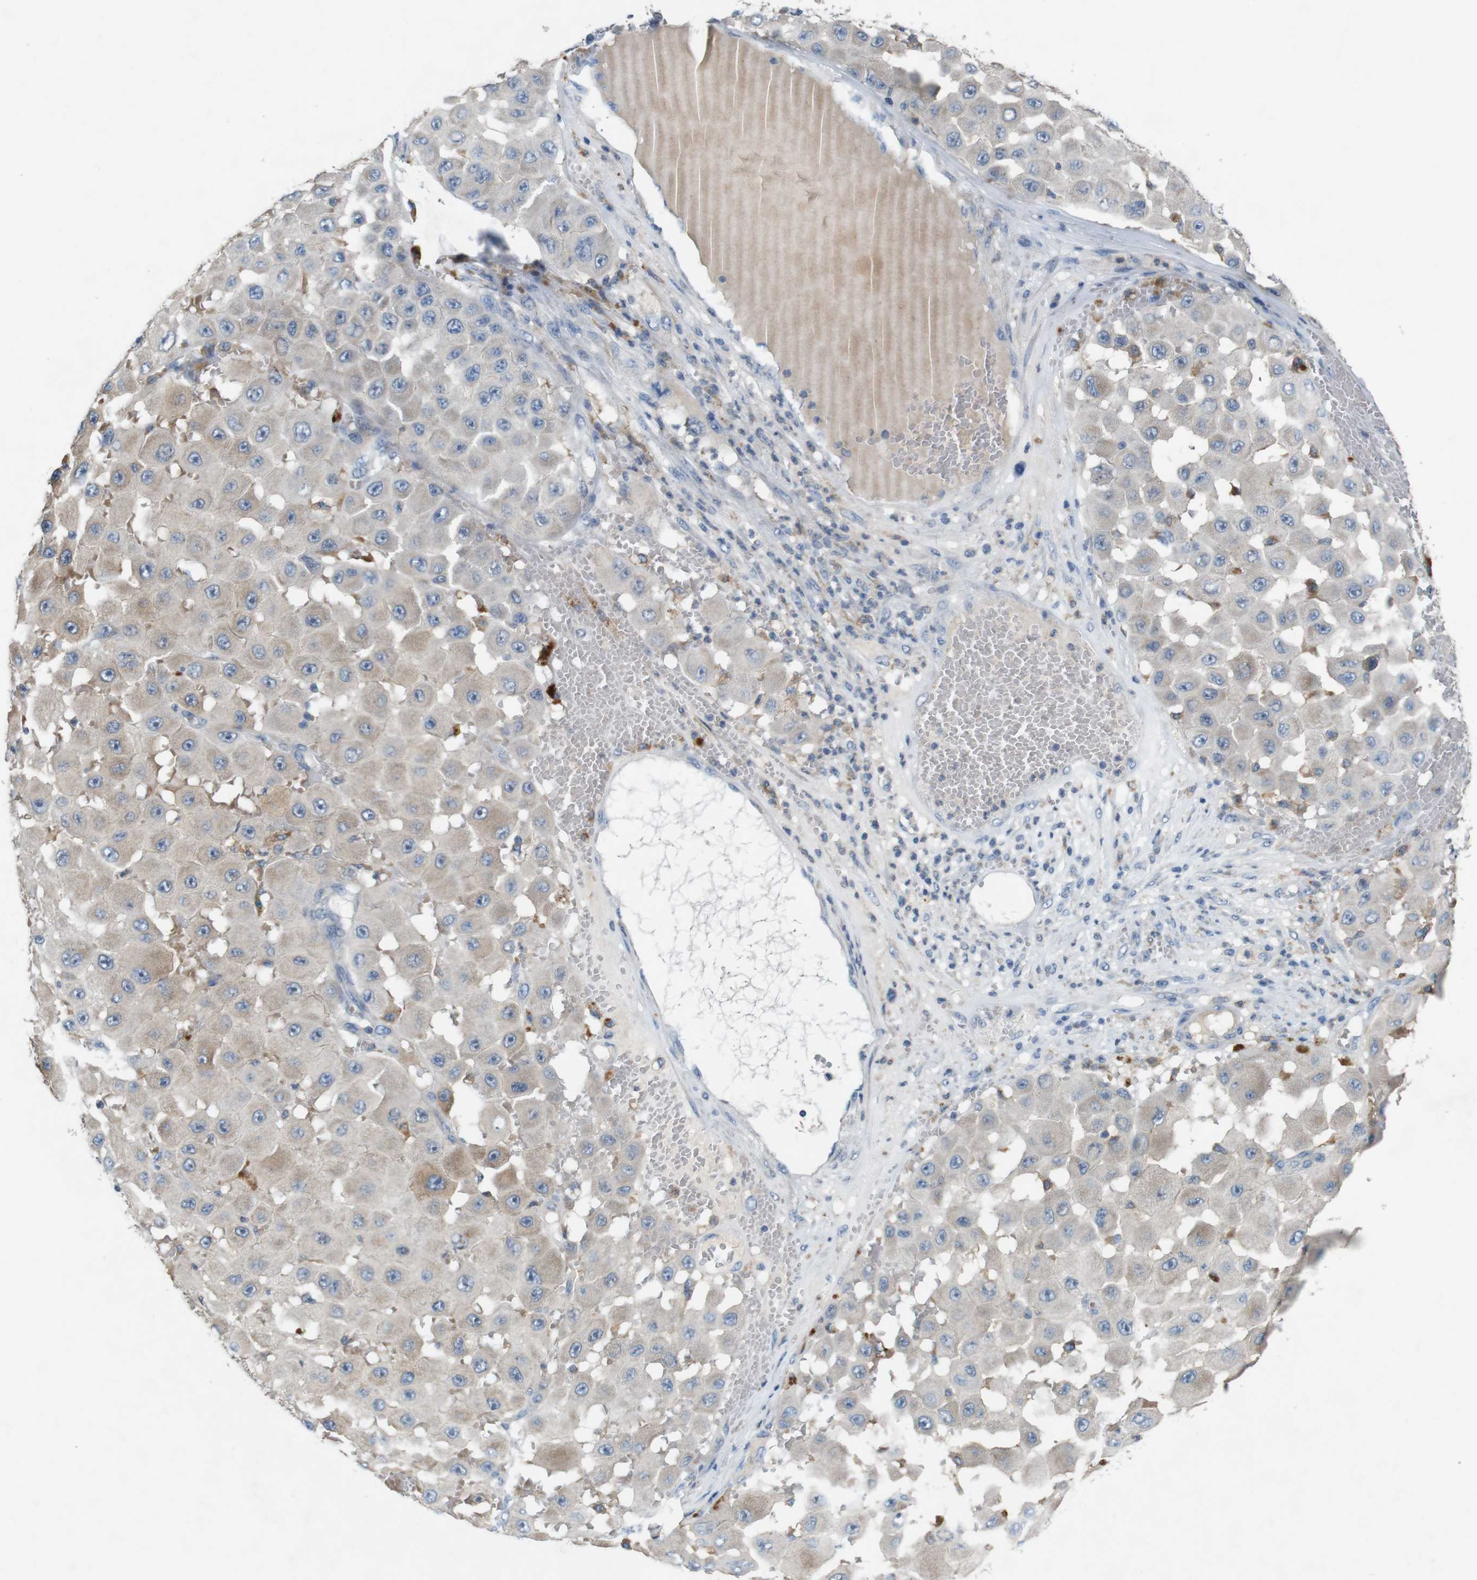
{"staining": {"intensity": "weak", "quantity": ">75%", "location": "cytoplasmic/membranous"}, "tissue": "melanoma", "cell_type": "Tumor cells", "image_type": "cancer", "snomed": [{"axis": "morphology", "description": "Malignant melanoma, NOS"}, {"axis": "topography", "description": "Skin"}], "caption": "Immunohistochemical staining of melanoma reveals weak cytoplasmic/membranous protein staining in approximately >75% of tumor cells.", "gene": "MOGAT3", "patient": {"sex": "female", "age": 81}}